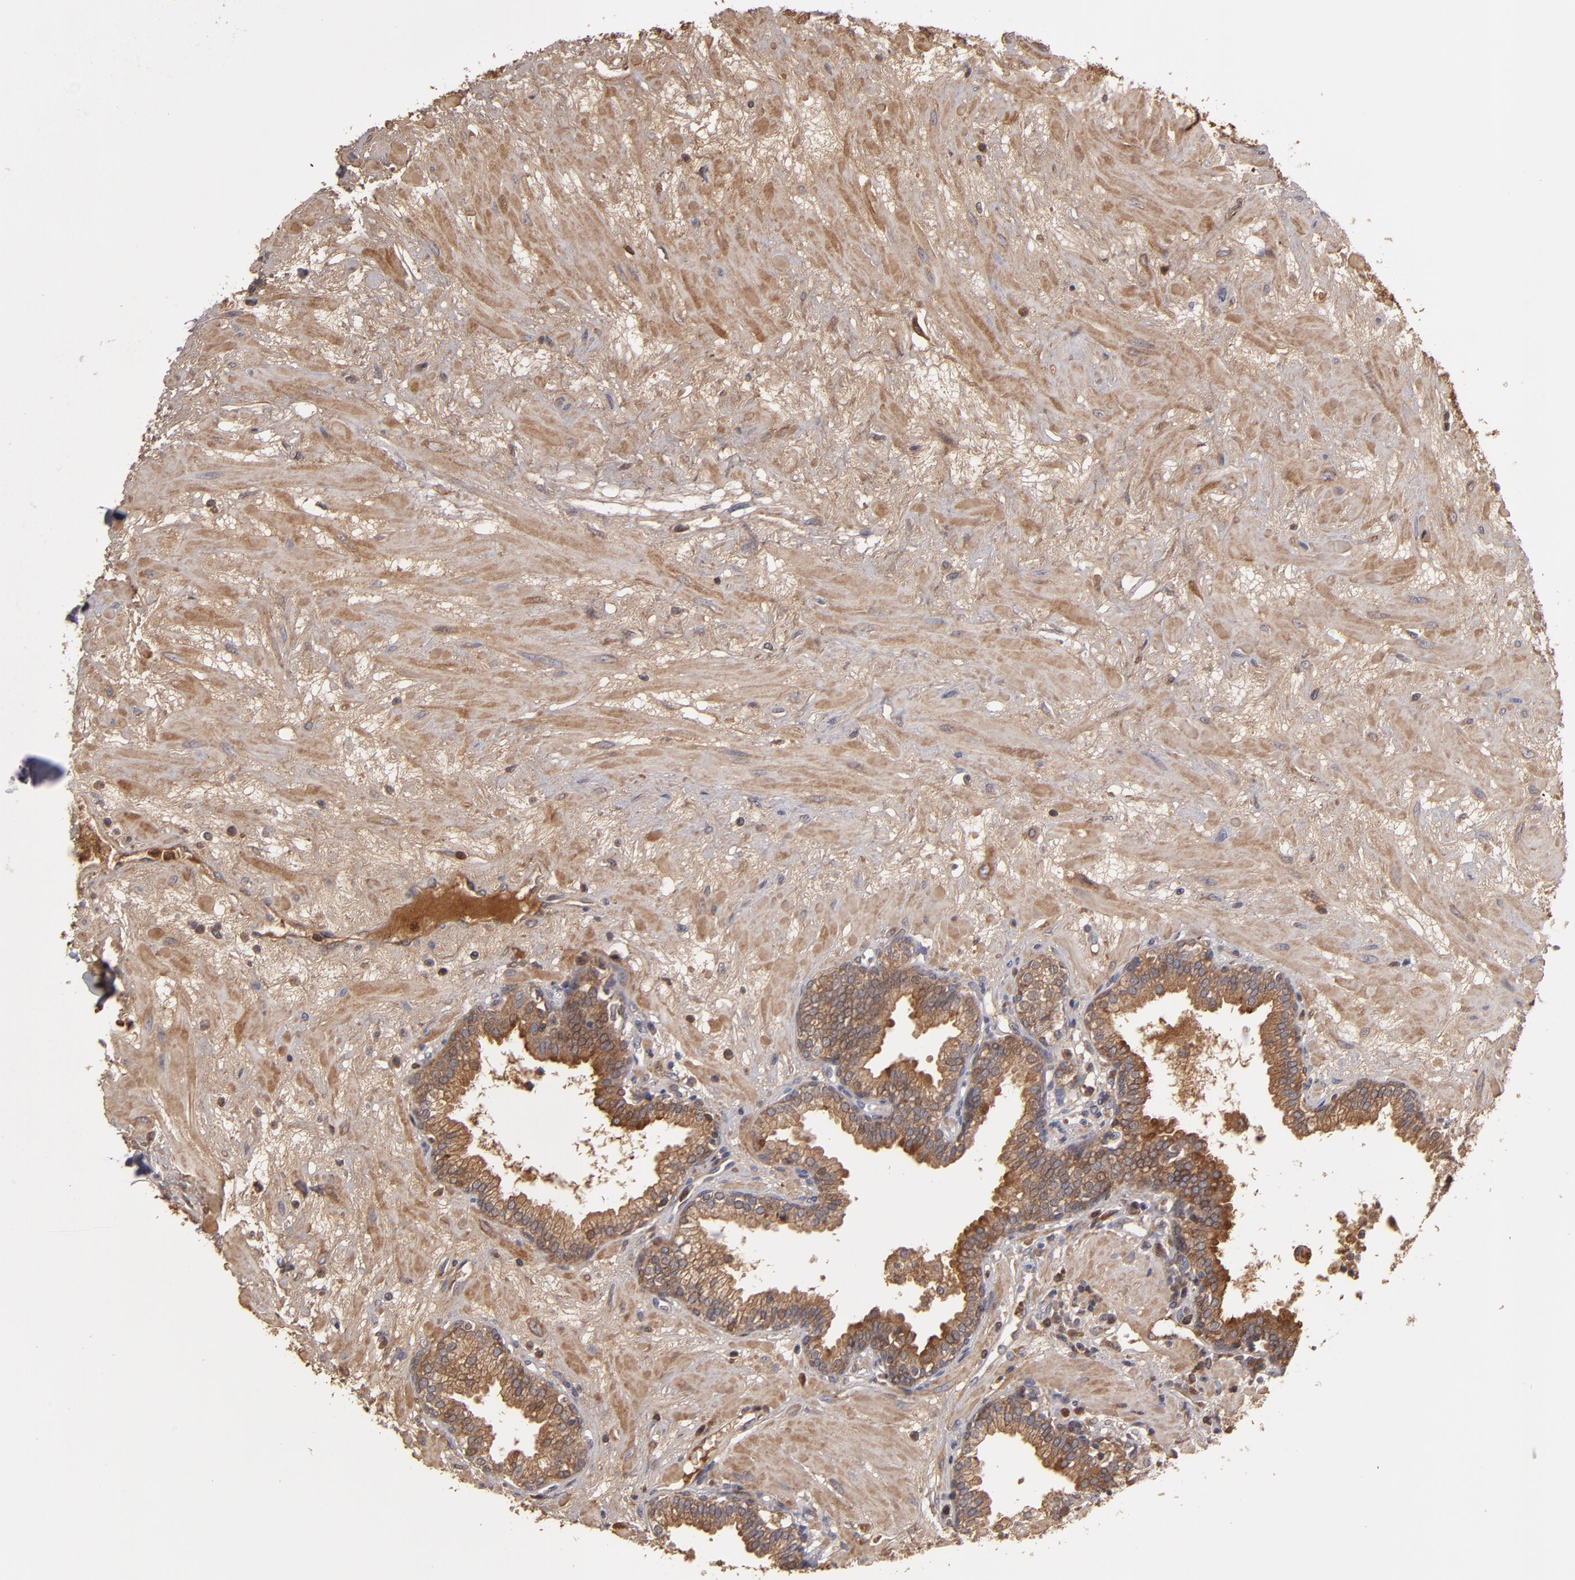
{"staining": {"intensity": "weak", "quantity": ">75%", "location": "cytoplasmic/membranous"}, "tissue": "prostate", "cell_type": "Glandular cells", "image_type": "normal", "snomed": [{"axis": "morphology", "description": "Normal tissue, NOS"}, {"axis": "topography", "description": "Prostate"}], "caption": "Normal prostate was stained to show a protein in brown. There is low levels of weak cytoplasmic/membranous expression in about >75% of glandular cells. Nuclei are stained in blue.", "gene": "SERPINA7", "patient": {"sex": "male", "age": 64}}